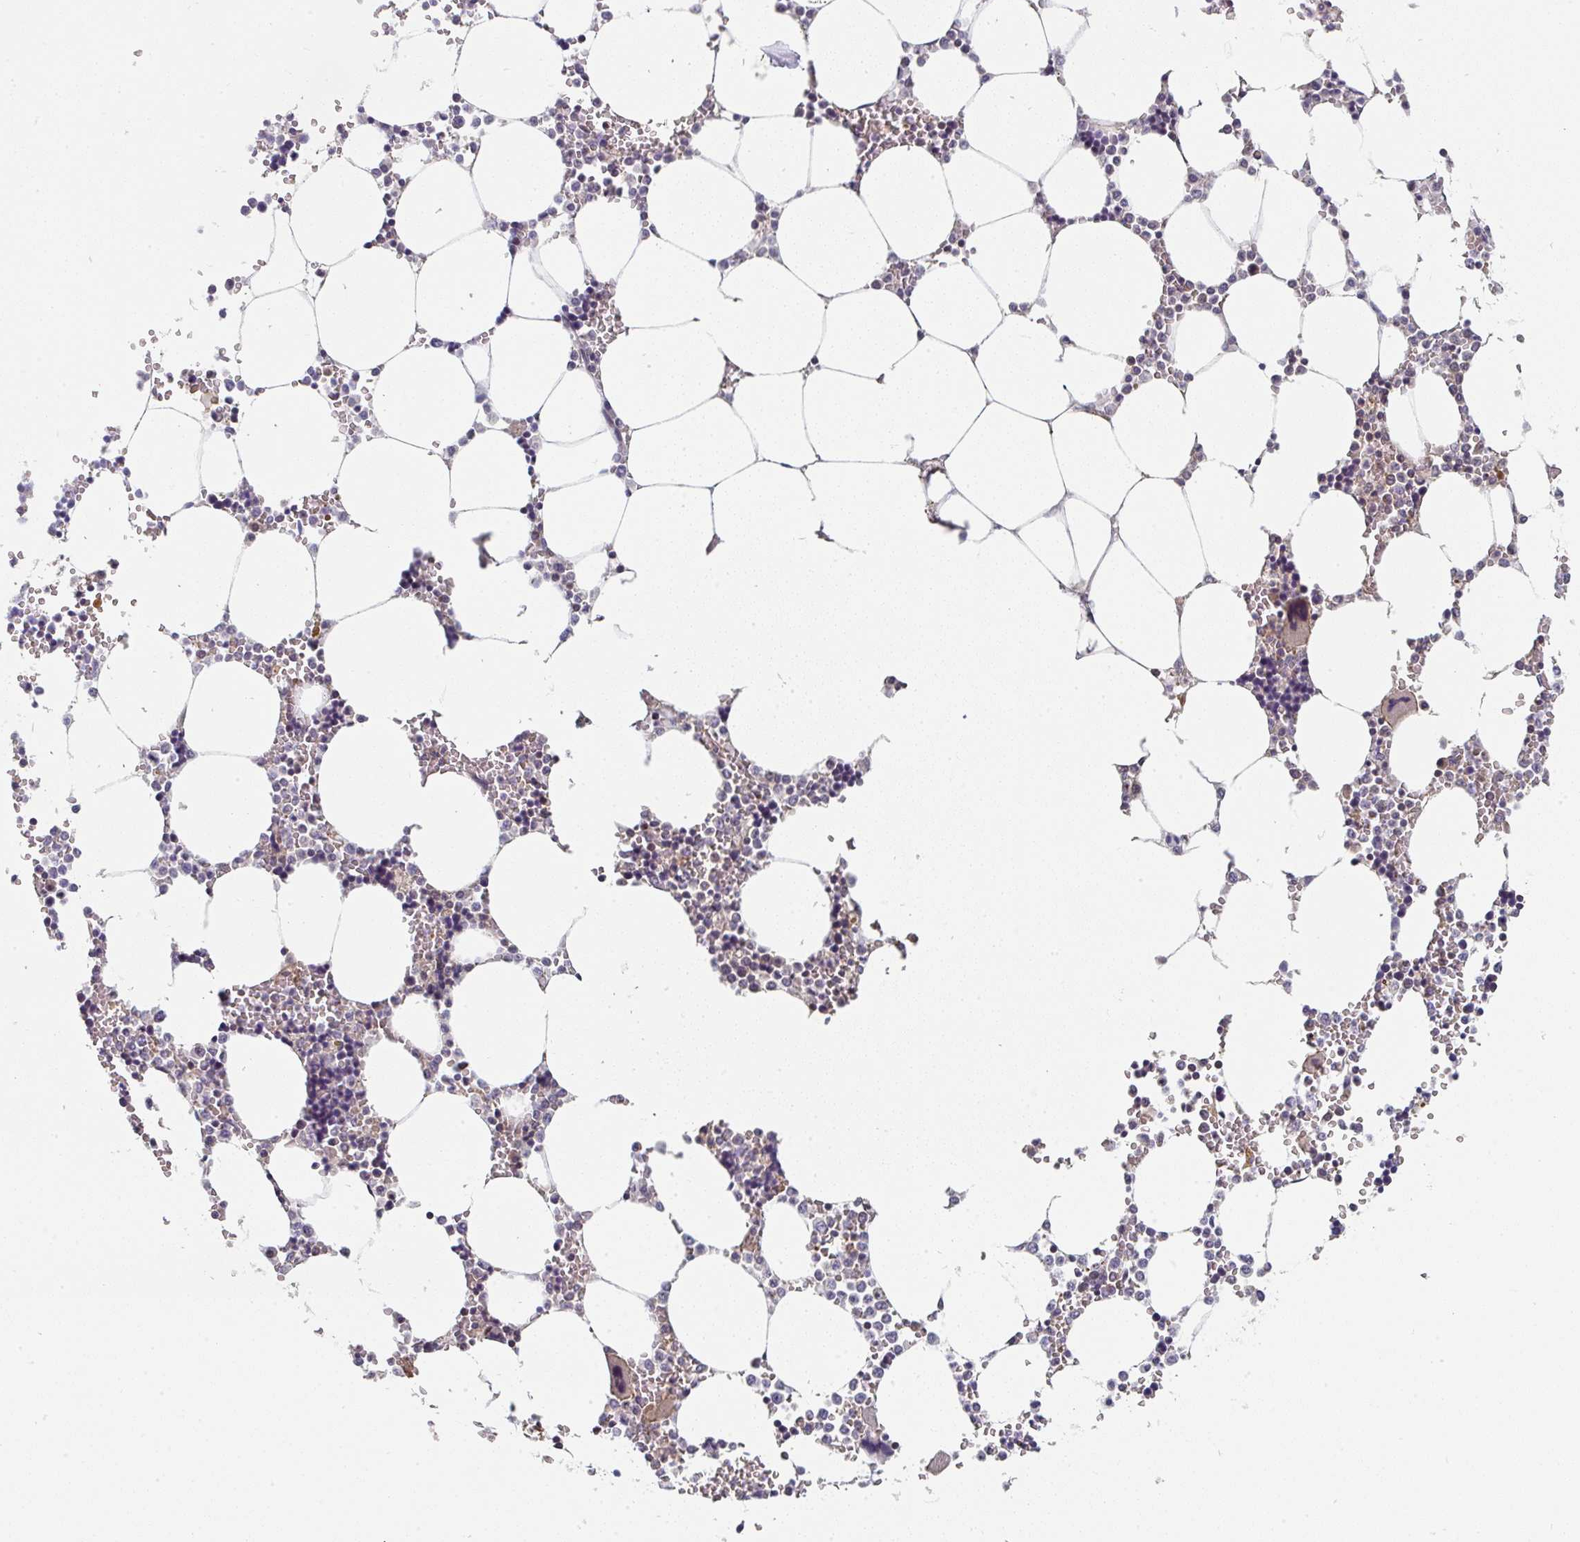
{"staining": {"intensity": "moderate", "quantity": "<25%", "location": "cytoplasmic/membranous"}, "tissue": "bone marrow", "cell_type": "Hematopoietic cells", "image_type": "normal", "snomed": [{"axis": "morphology", "description": "Normal tissue, NOS"}, {"axis": "topography", "description": "Bone marrow"}], "caption": "The image shows staining of unremarkable bone marrow, revealing moderate cytoplasmic/membranous protein staining (brown color) within hematopoietic cells. (IHC, brightfield microscopy, high magnification).", "gene": "RANGRF", "patient": {"sex": "male", "age": 64}}